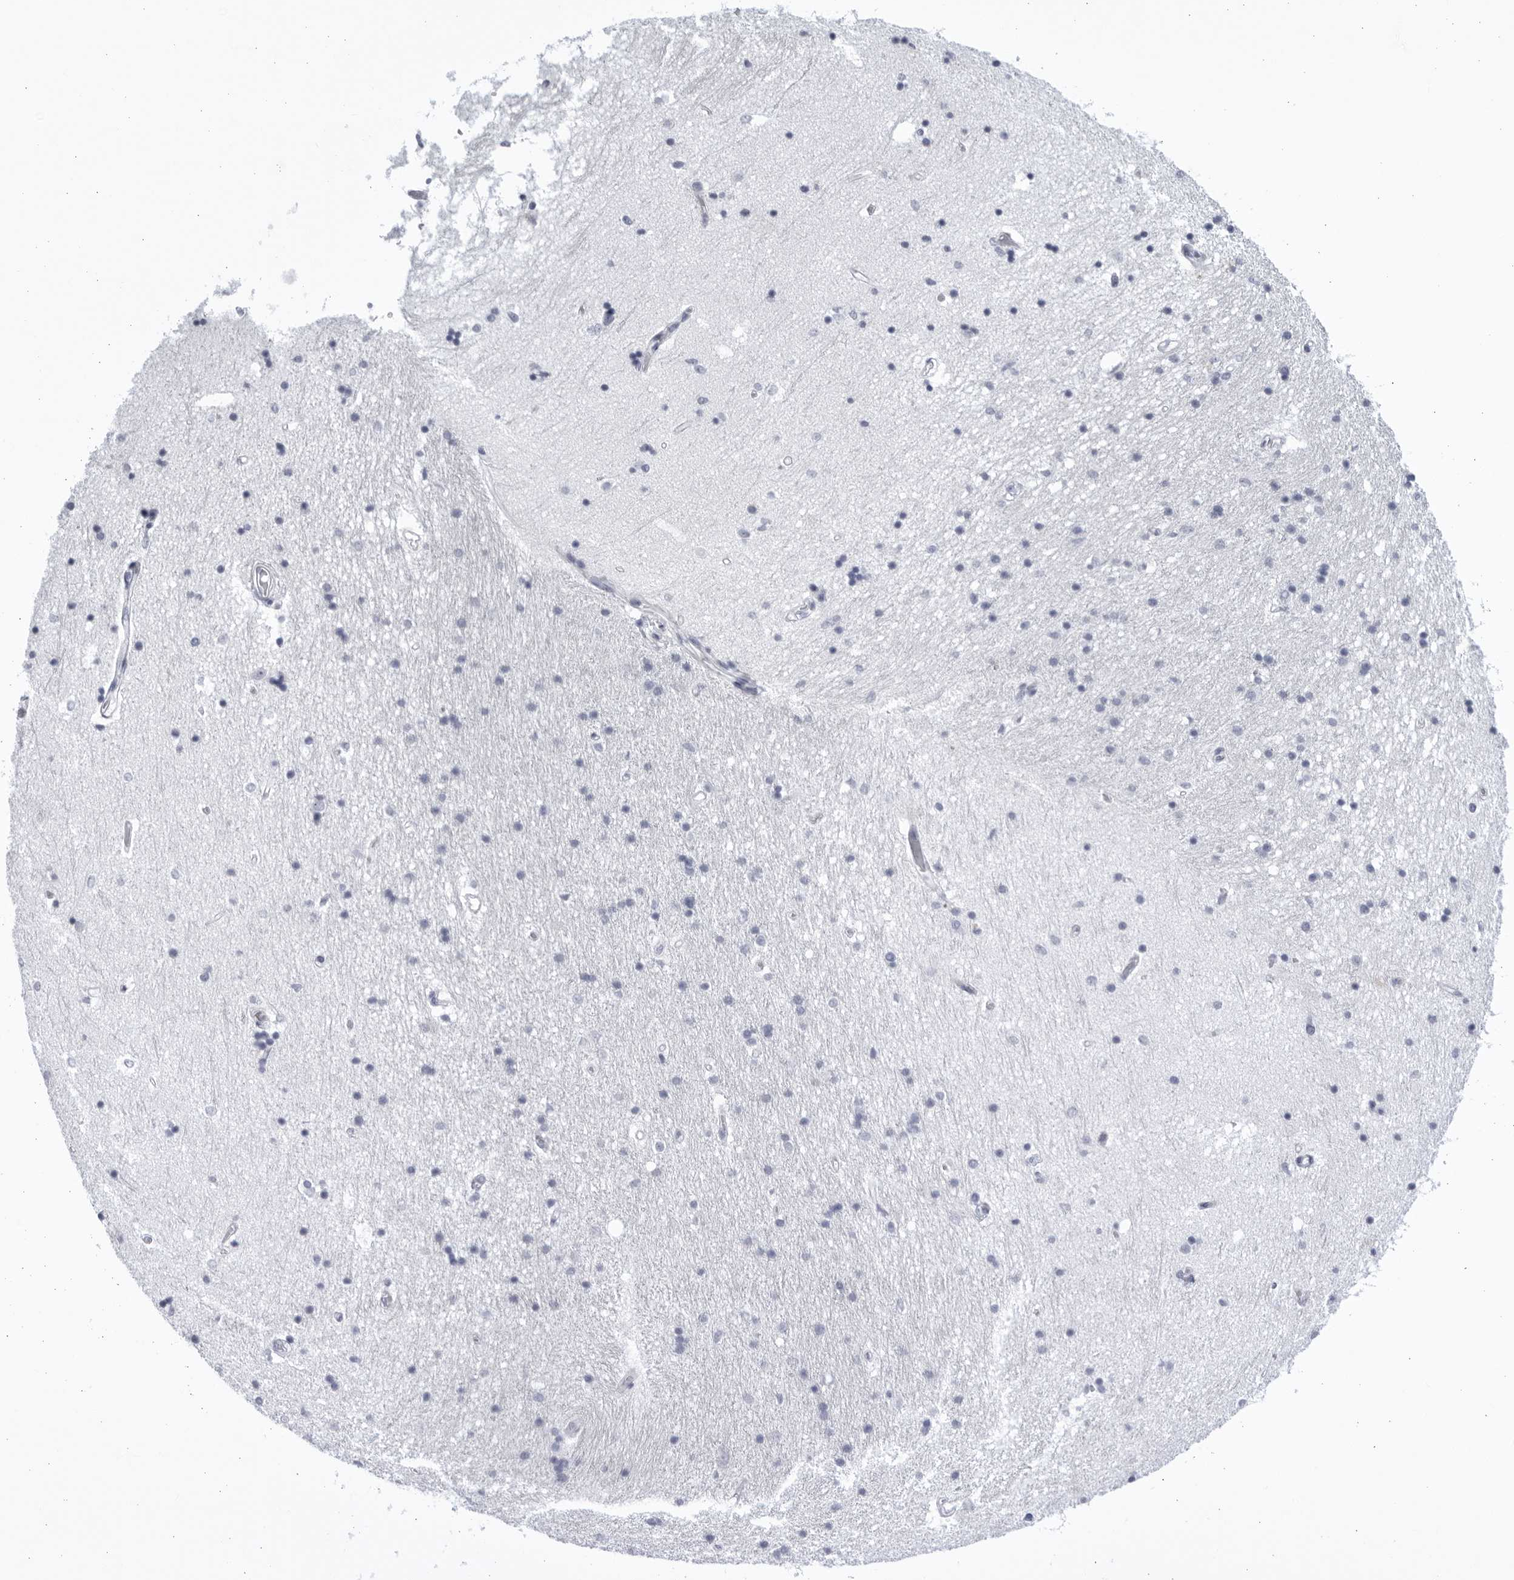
{"staining": {"intensity": "negative", "quantity": "none", "location": "none"}, "tissue": "hippocampus", "cell_type": "Glial cells", "image_type": "normal", "snomed": [{"axis": "morphology", "description": "Normal tissue, NOS"}, {"axis": "topography", "description": "Hippocampus"}], "caption": "A high-resolution photomicrograph shows immunohistochemistry (IHC) staining of unremarkable hippocampus, which displays no significant positivity in glial cells. (Immunohistochemistry, brightfield microscopy, high magnification).", "gene": "CCDC181", "patient": {"sex": "male", "age": 45}}